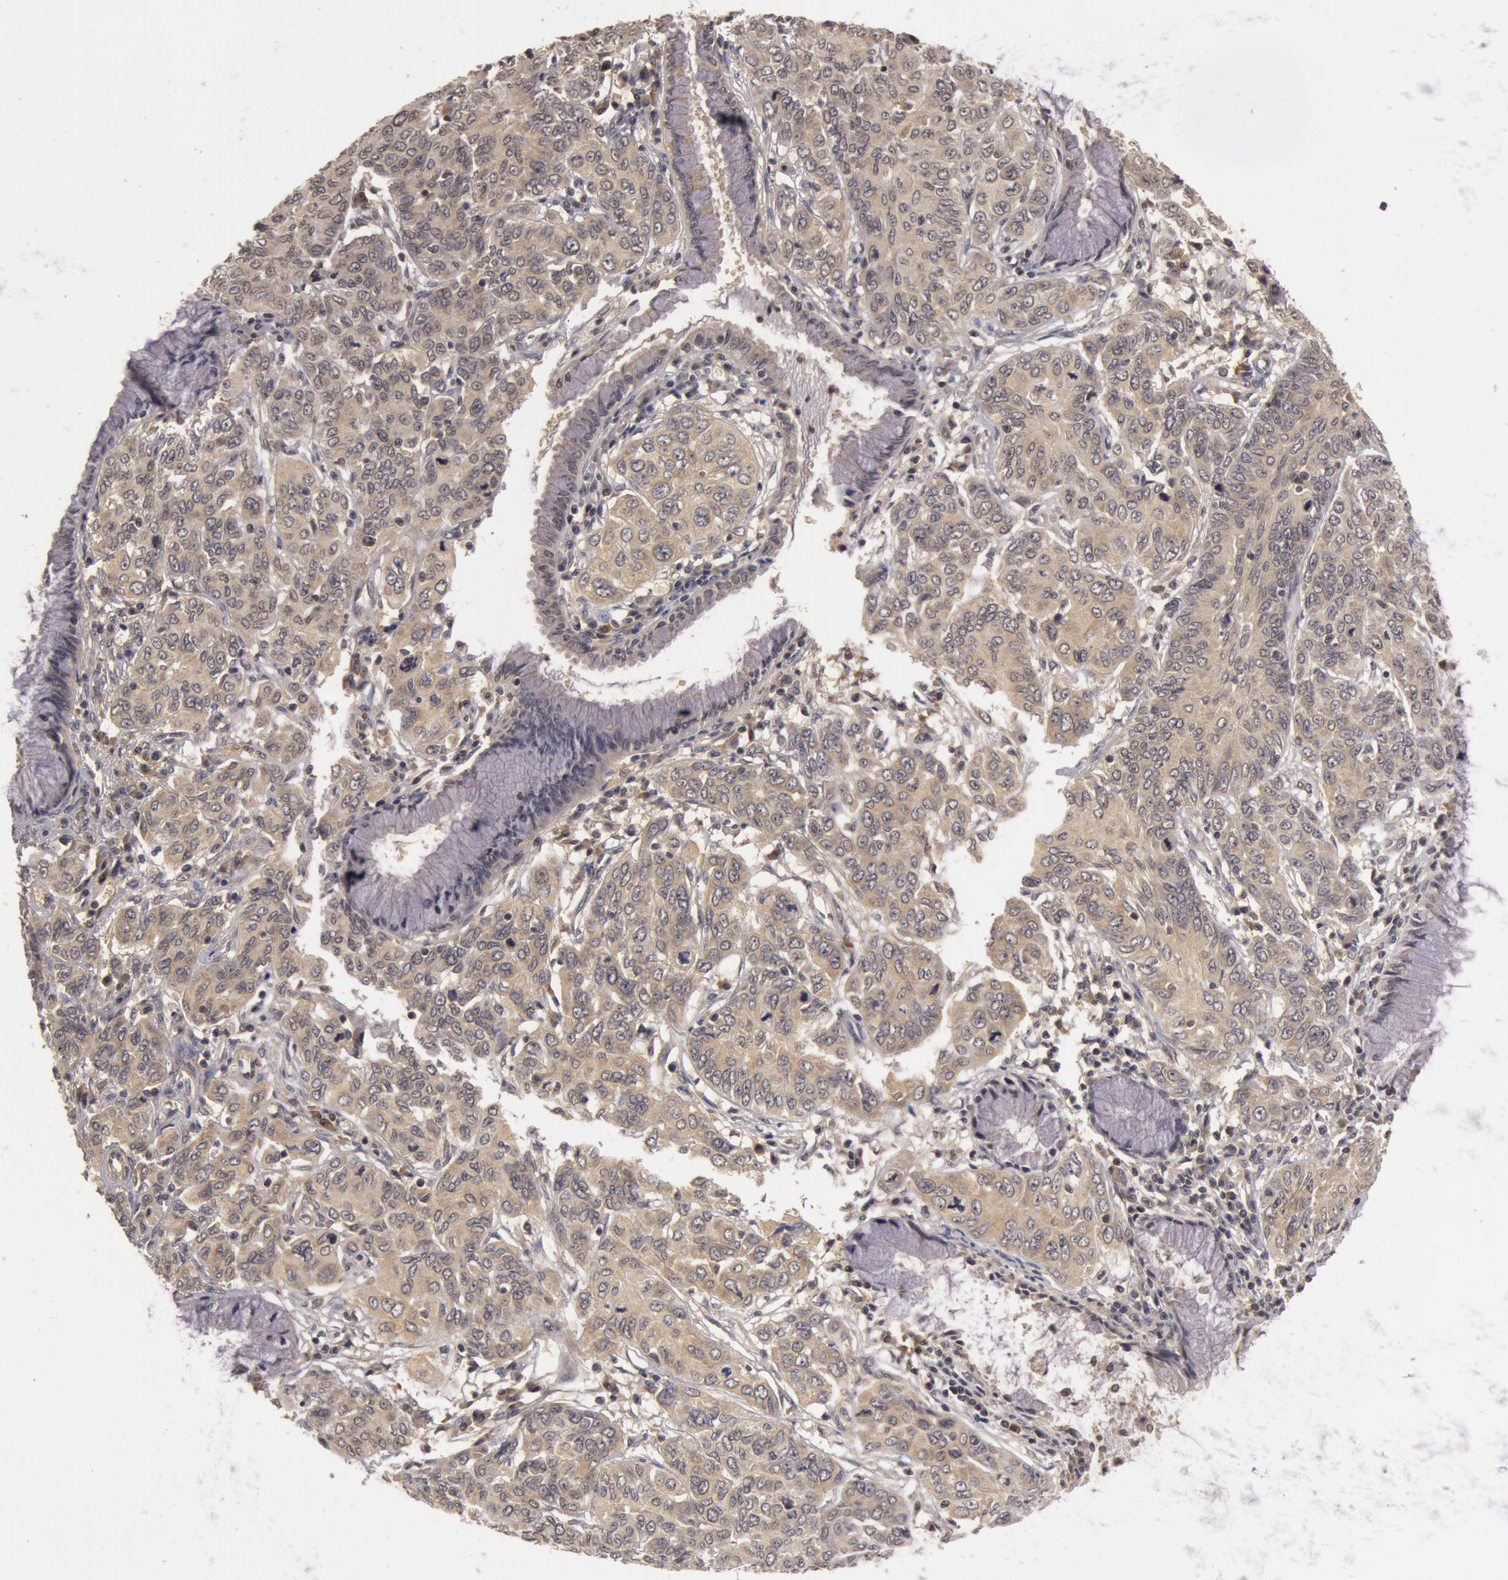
{"staining": {"intensity": "weak", "quantity": ">75%", "location": "cytoplasmic/membranous"}, "tissue": "cervical cancer", "cell_type": "Tumor cells", "image_type": "cancer", "snomed": [{"axis": "morphology", "description": "Squamous cell carcinoma, NOS"}, {"axis": "topography", "description": "Cervix"}], "caption": "Cervical cancer (squamous cell carcinoma) stained with DAB immunohistochemistry reveals low levels of weak cytoplasmic/membranous positivity in approximately >75% of tumor cells.", "gene": "BCHE", "patient": {"sex": "female", "age": 38}}